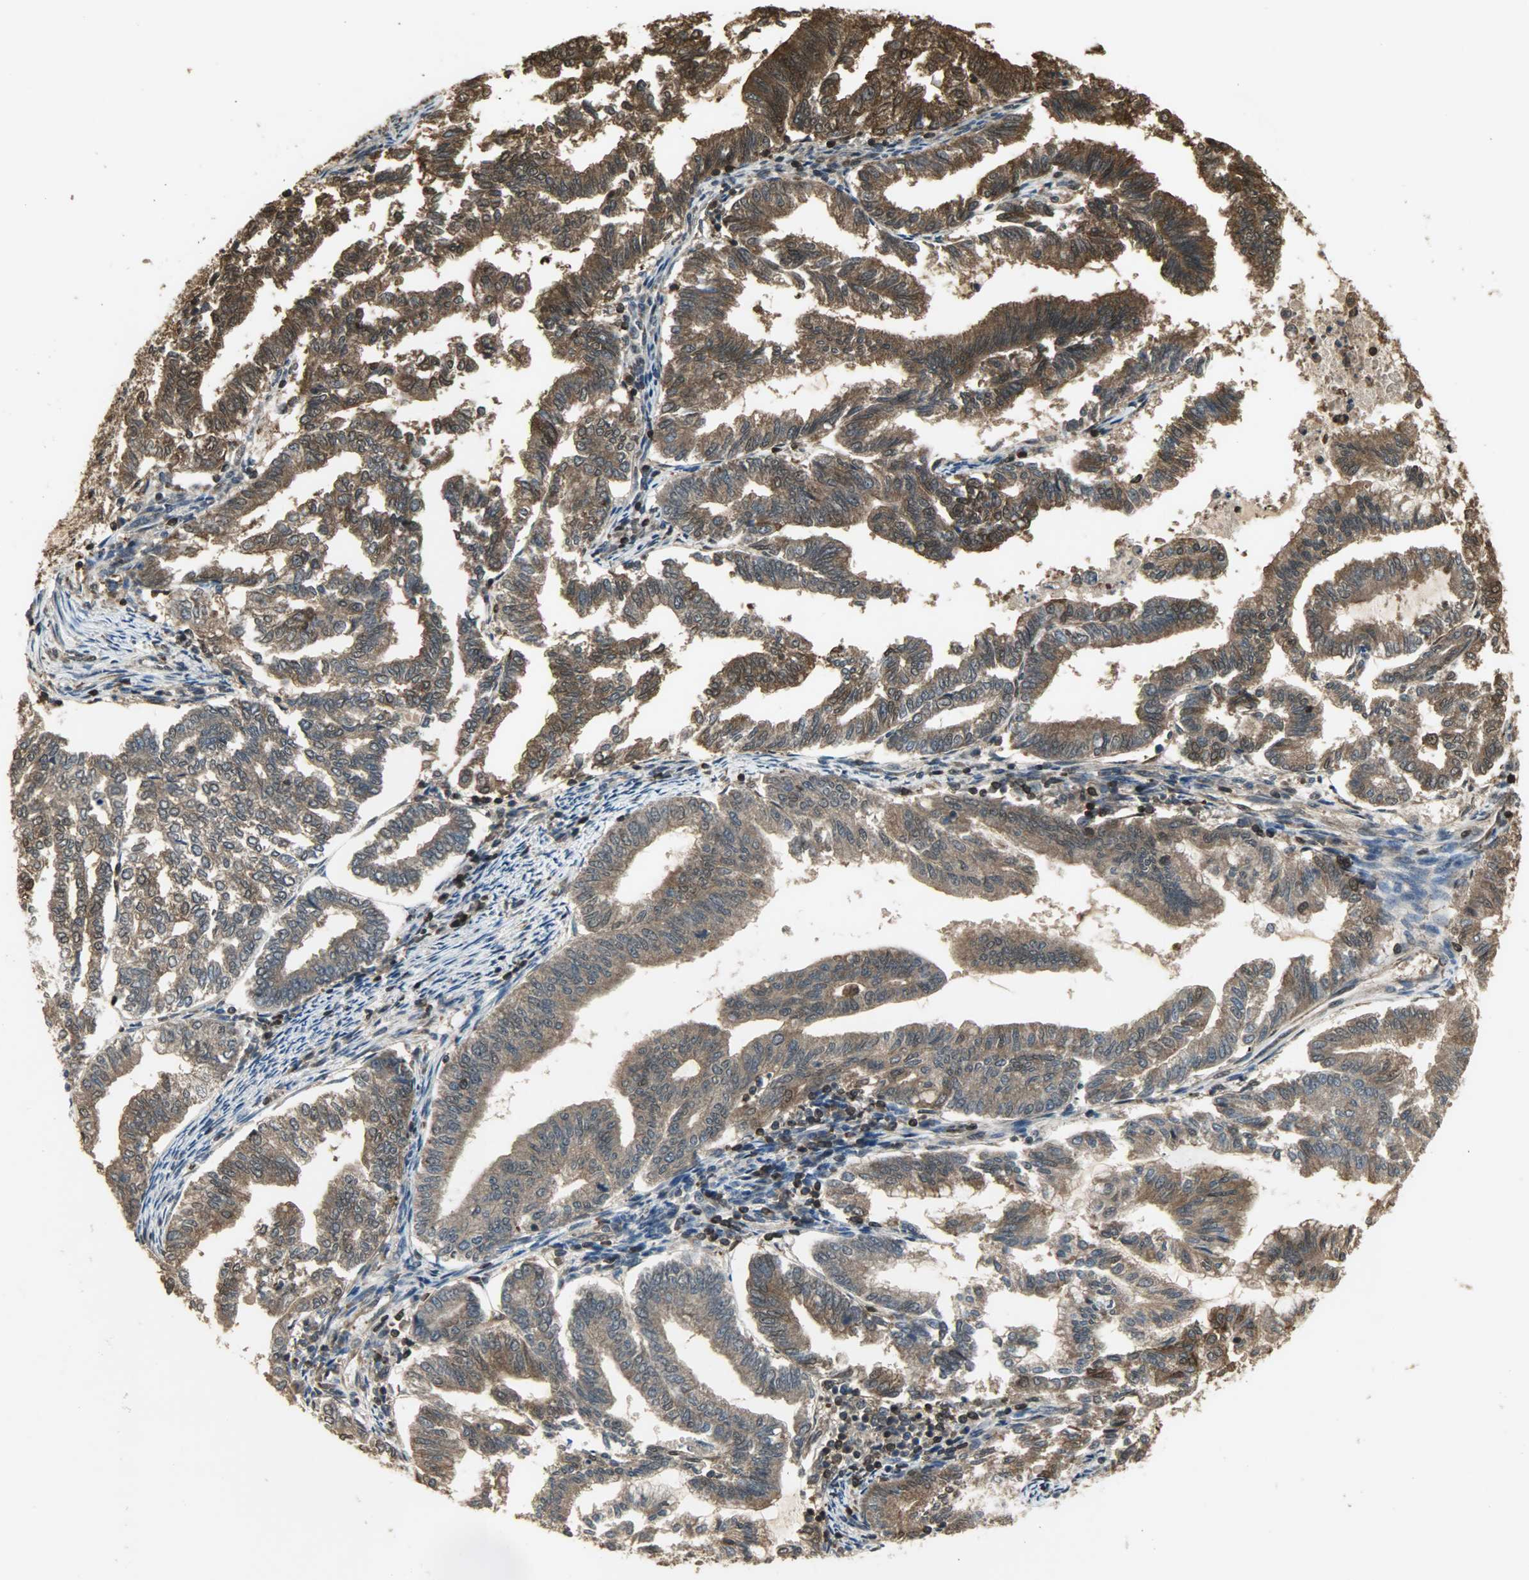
{"staining": {"intensity": "strong", "quantity": ">75%", "location": "cytoplasmic/membranous,nuclear"}, "tissue": "endometrial cancer", "cell_type": "Tumor cells", "image_type": "cancer", "snomed": [{"axis": "morphology", "description": "Adenocarcinoma, NOS"}, {"axis": "topography", "description": "Endometrium"}], "caption": "Immunohistochemistry histopathology image of human adenocarcinoma (endometrial) stained for a protein (brown), which reveals high levels of strong cytoplasmic/membranous and nuclear expression in approximately >75% of tumor cells.", "gene": "YWHAZ", "patient": {"sex": "female", "age": 79}}